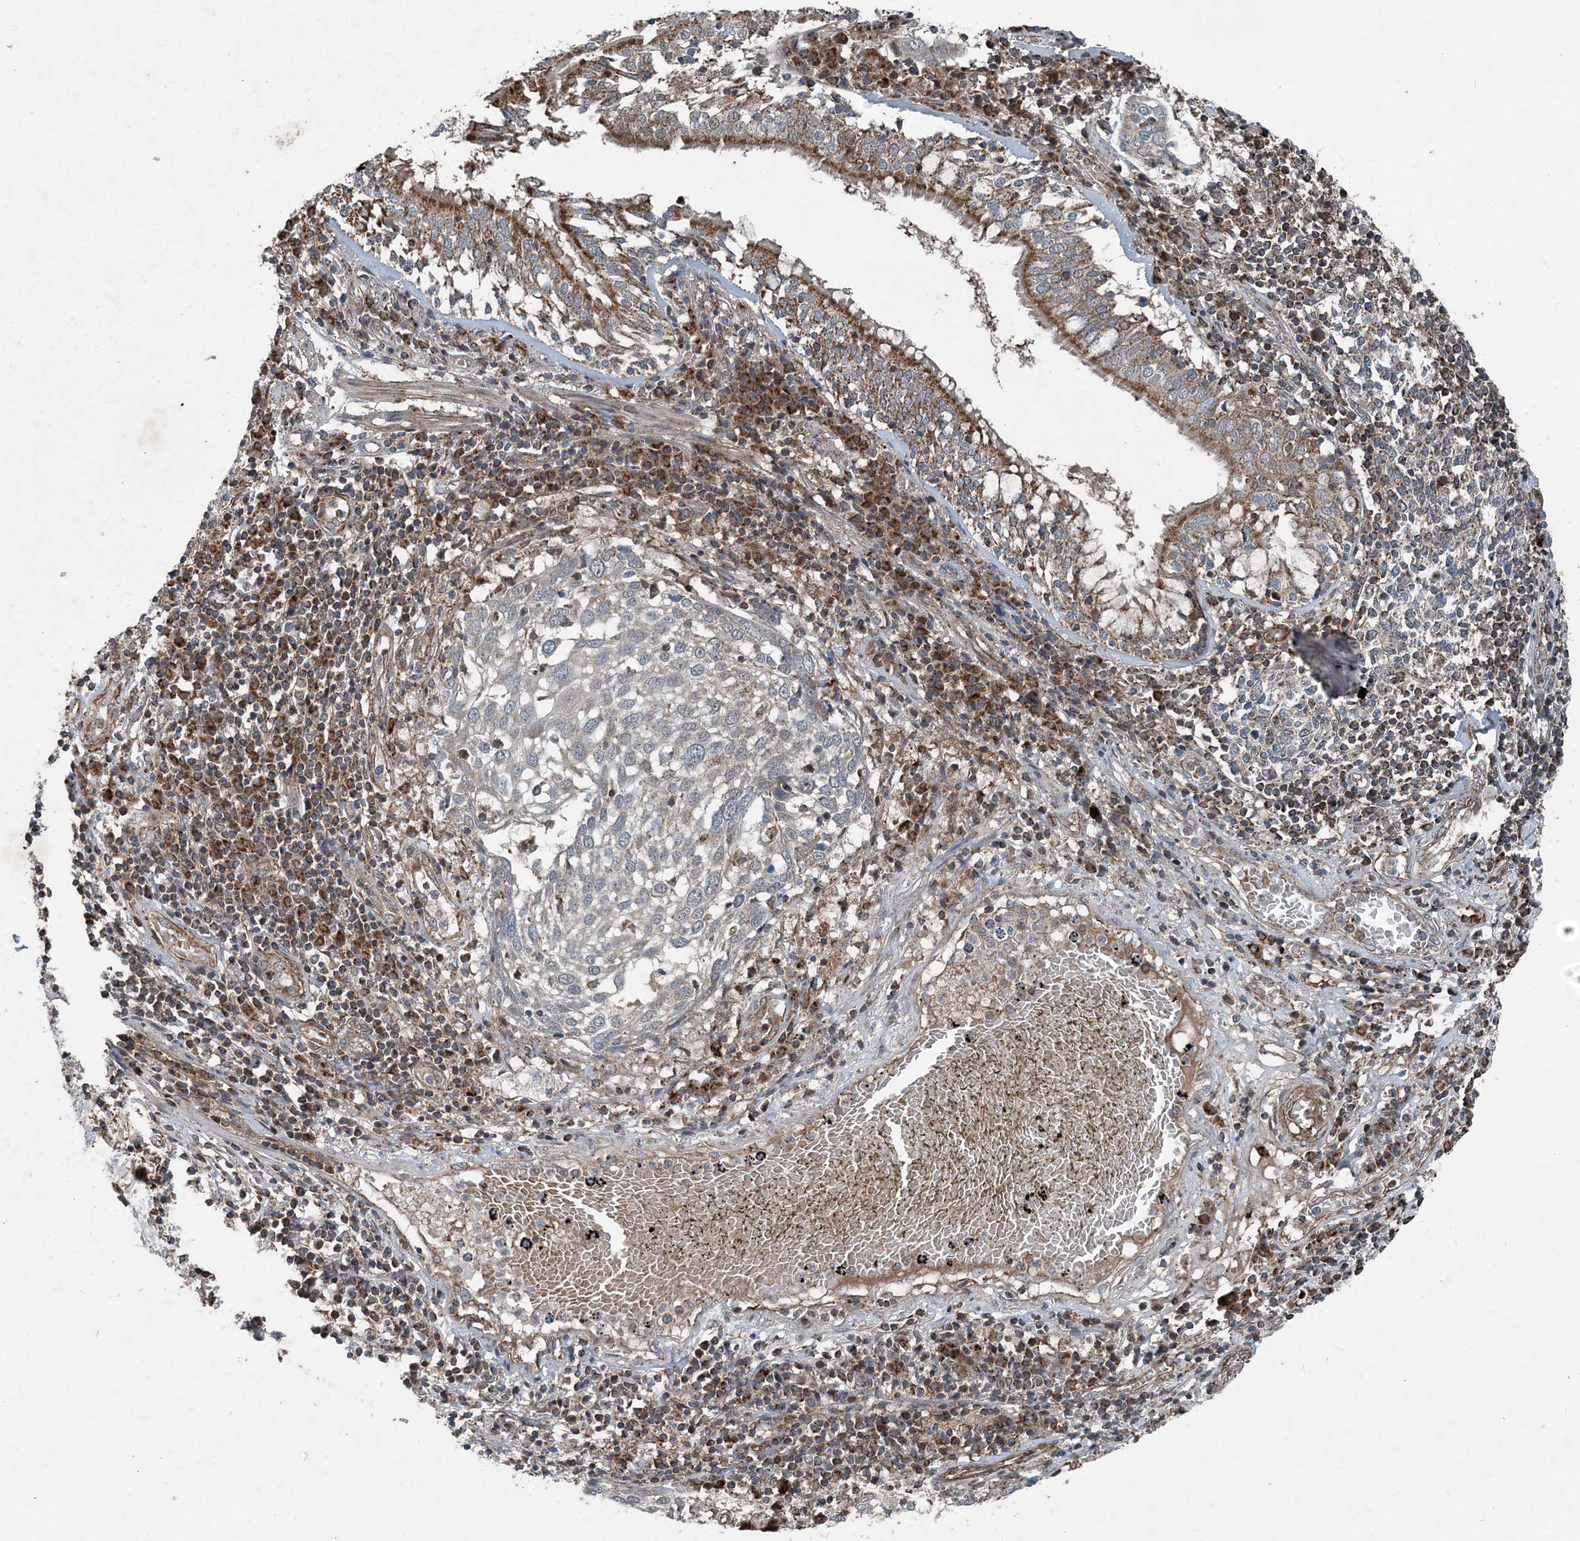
{"staining": {"intensity": "negative", "quantity": "none", "location": "none"}, "tissue": "lung cancer", "cell_type": "Tumor cells", "image_type": "cancer", "snomed": [{"axis": "morphology", "description": "Squamous cell carcinoma, NOS"}, {"axis": "topography", "description": "Lung"}], "caption": "The IHC image has no significant expression in tumor cells of lung cancer (squamous cell carcinoma) tissue.", "gene": "NDUFA2", "patient": {"sex": "male", "age": 65}}